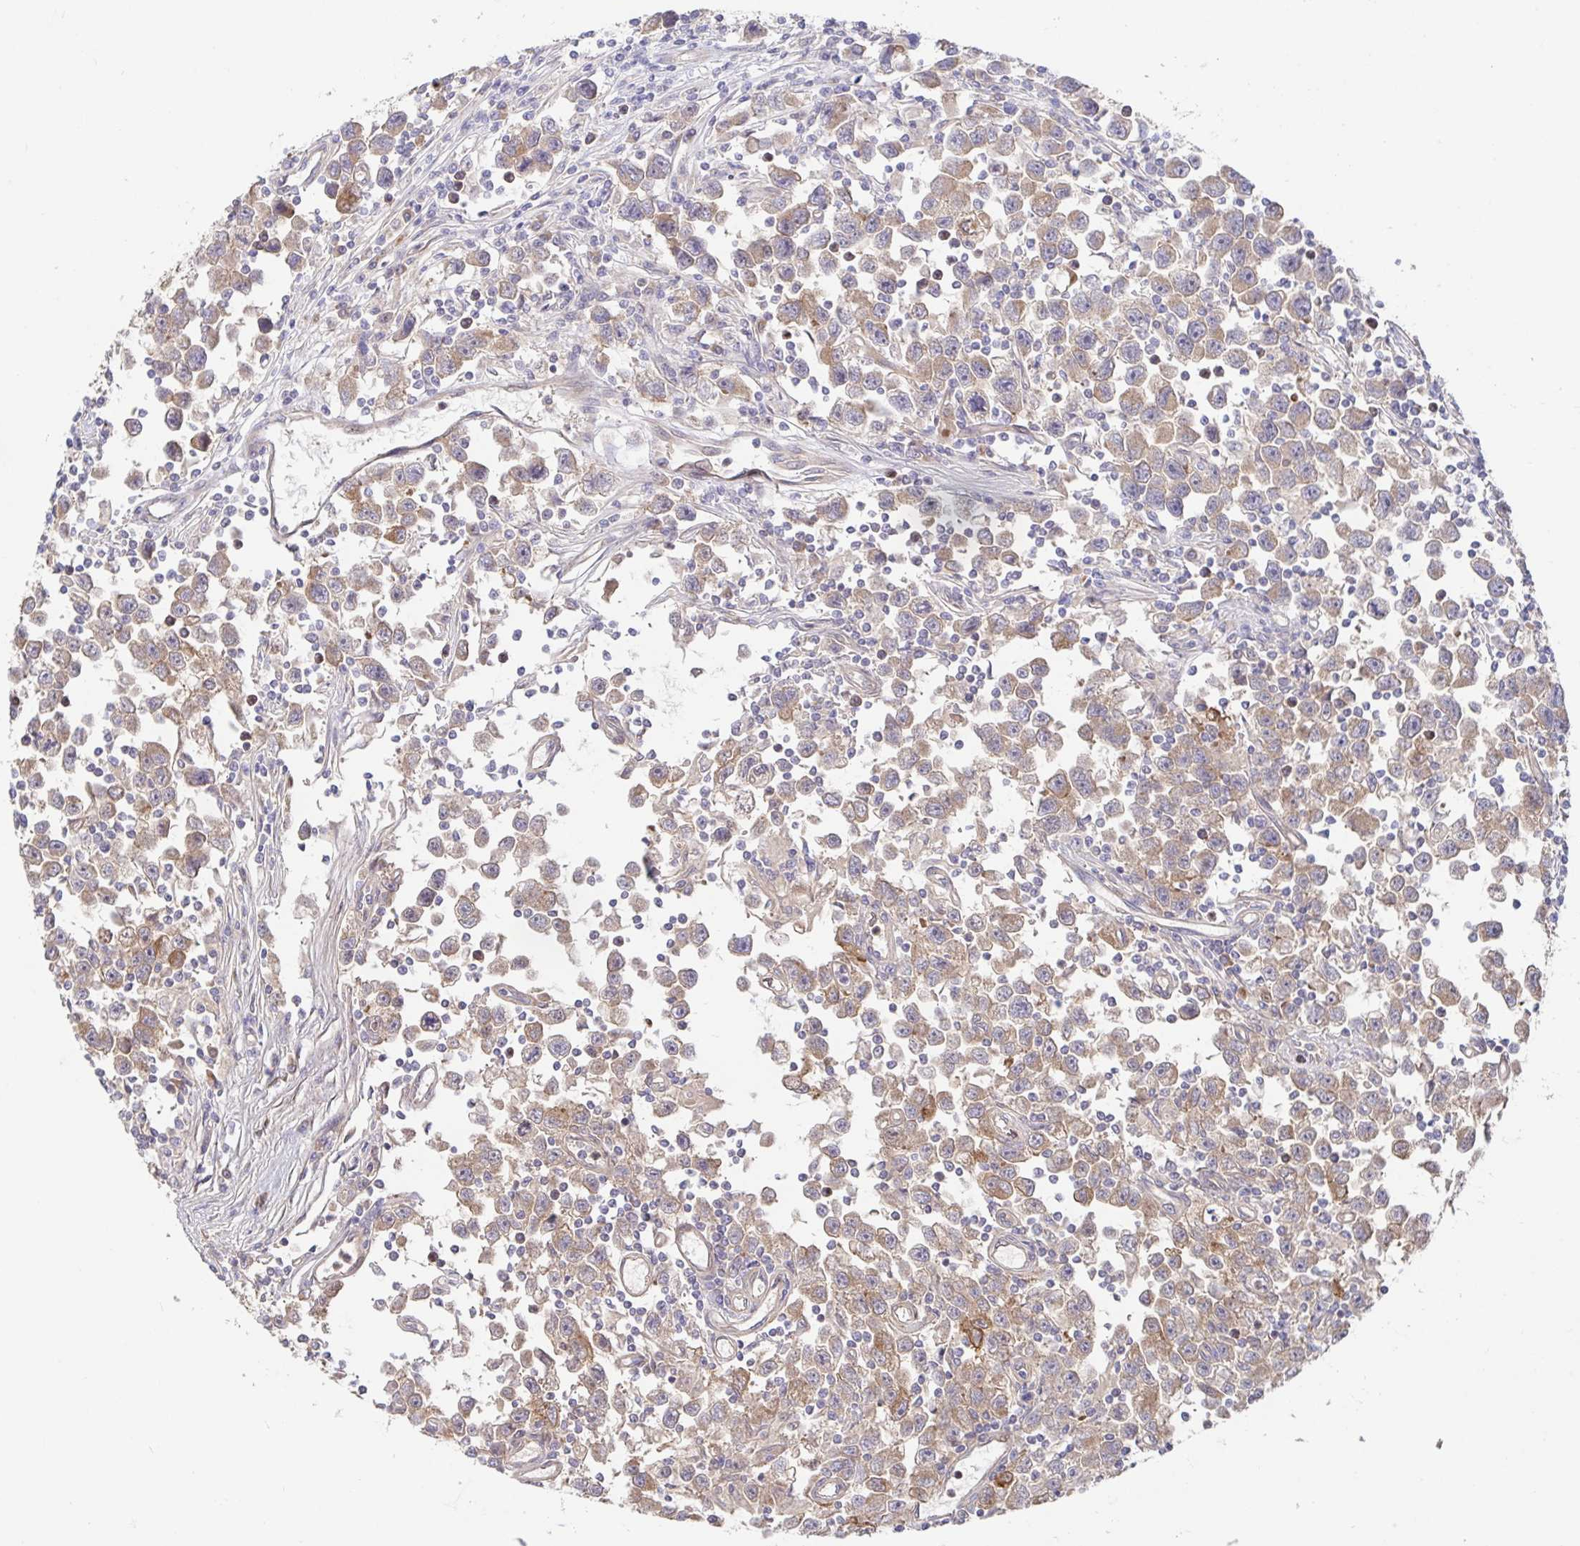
{"staining": {"intensity": "moderate", "quantity": "25%-75%", "location": "cytoplasmic/membranous"}, "tissue": "testis cancer", "cell_type": "Tumor cells", "image_type": "cancer", "snomed": [{"axis": "morphology", "description": "Seminoma, NOS"}, {"axis": "topography", "description": "Testis"}], "caption": "The photomicrograph exhibits a brown stain indicating the presence of a protein in the cytoplasmic/membranous of tumor cells in testis cancer (seminoma).", "gene": "AACS", "patient": {"sex": "male", "age": 31}}